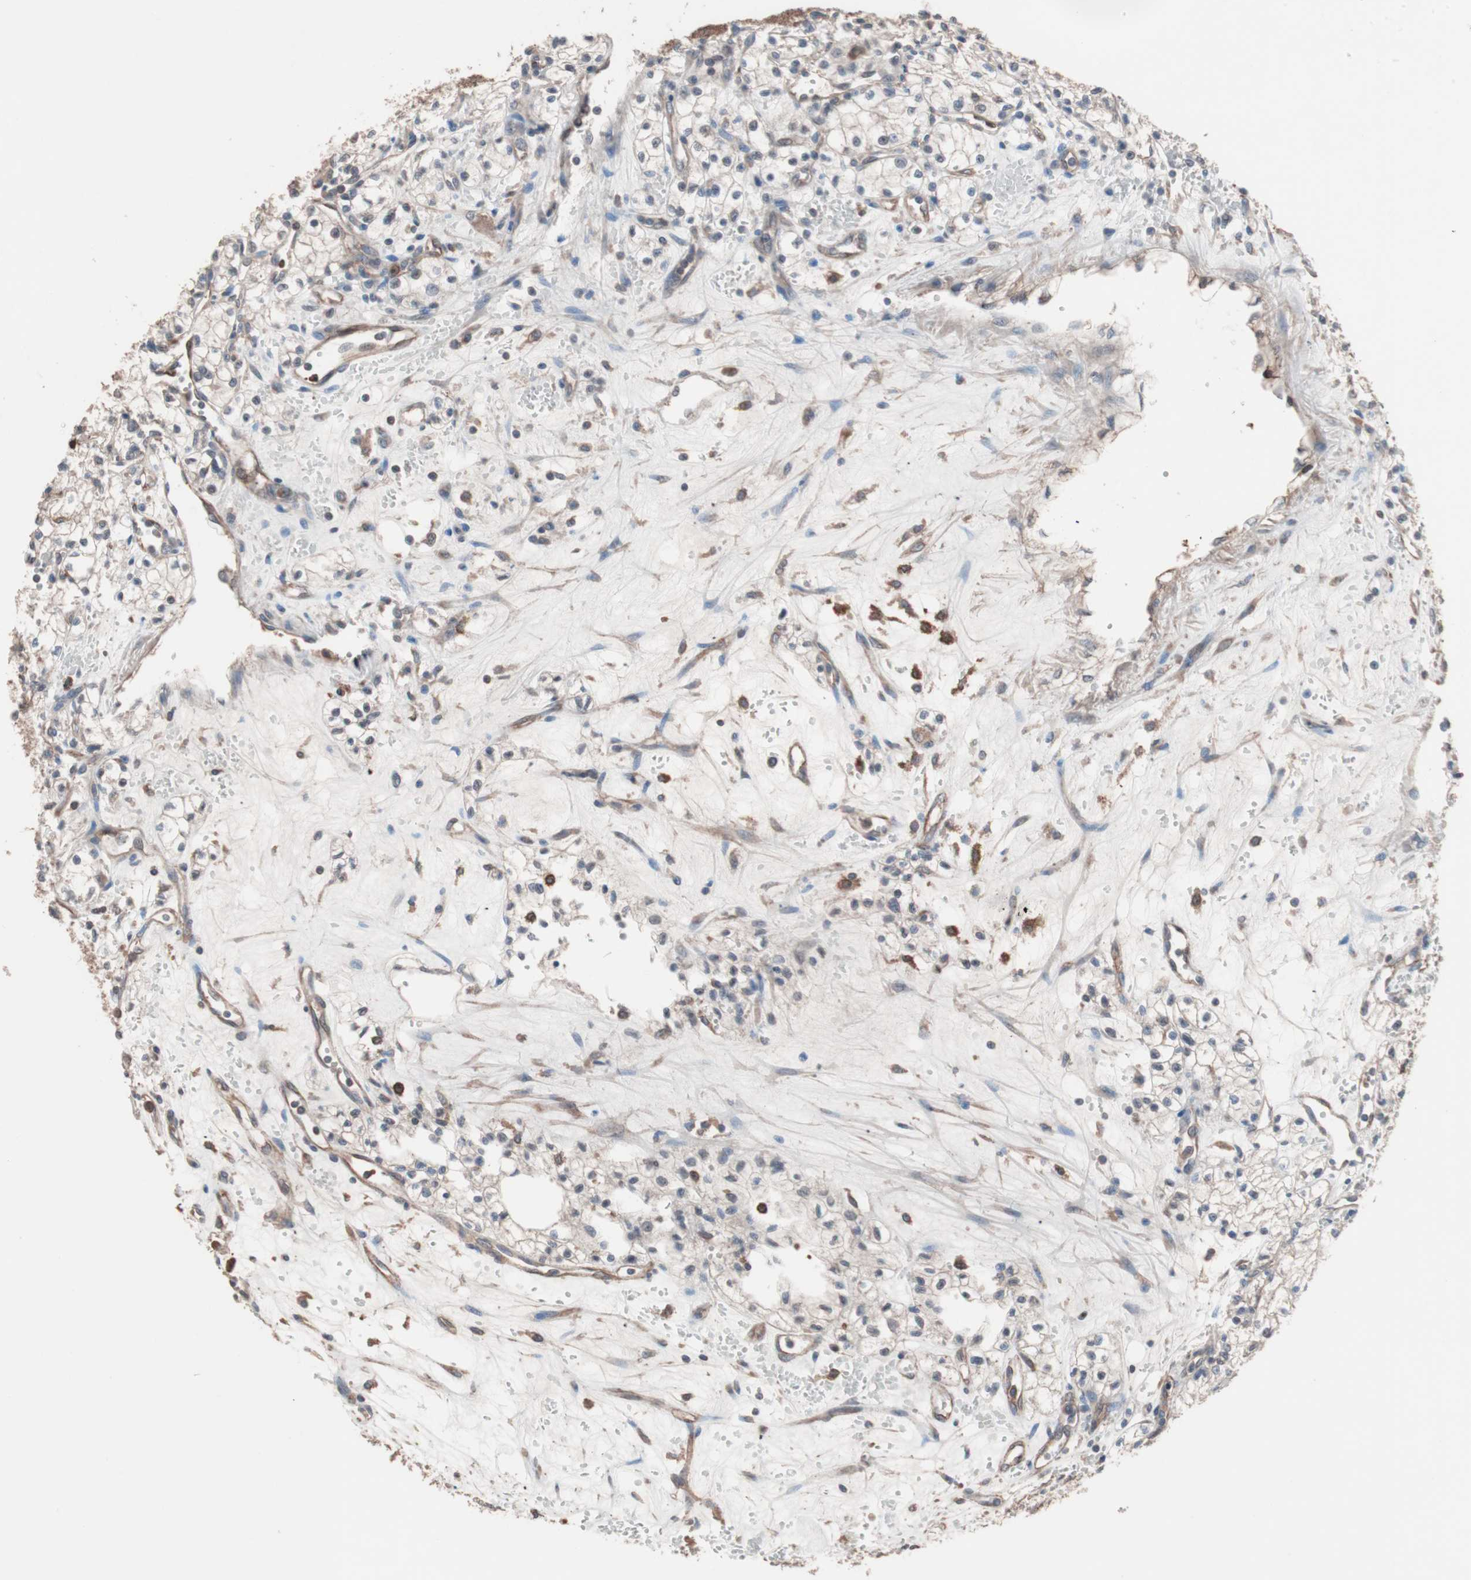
{"staining": {"intensity": "weak", "quantity": "<25%", "location": "cytoplasmic/membranous"}, "tissue": "renal cancer", "cell_type": "Tumor cells", "image_type": "cancer", "snomed": [{"axis": "morphology", "description": "Normal tissue, NOS"}, {"axis": "morphology", "description": "Adenocarcinoma, NOS"}, {"axis": "topography", "description": "Kidney"}], "caption": "Immunohistochemical staining of human renal cancer reveals no significant positivity in tumor cells.", "gene": "ATG7", "patient": {"sex": "male", "age": 59}}